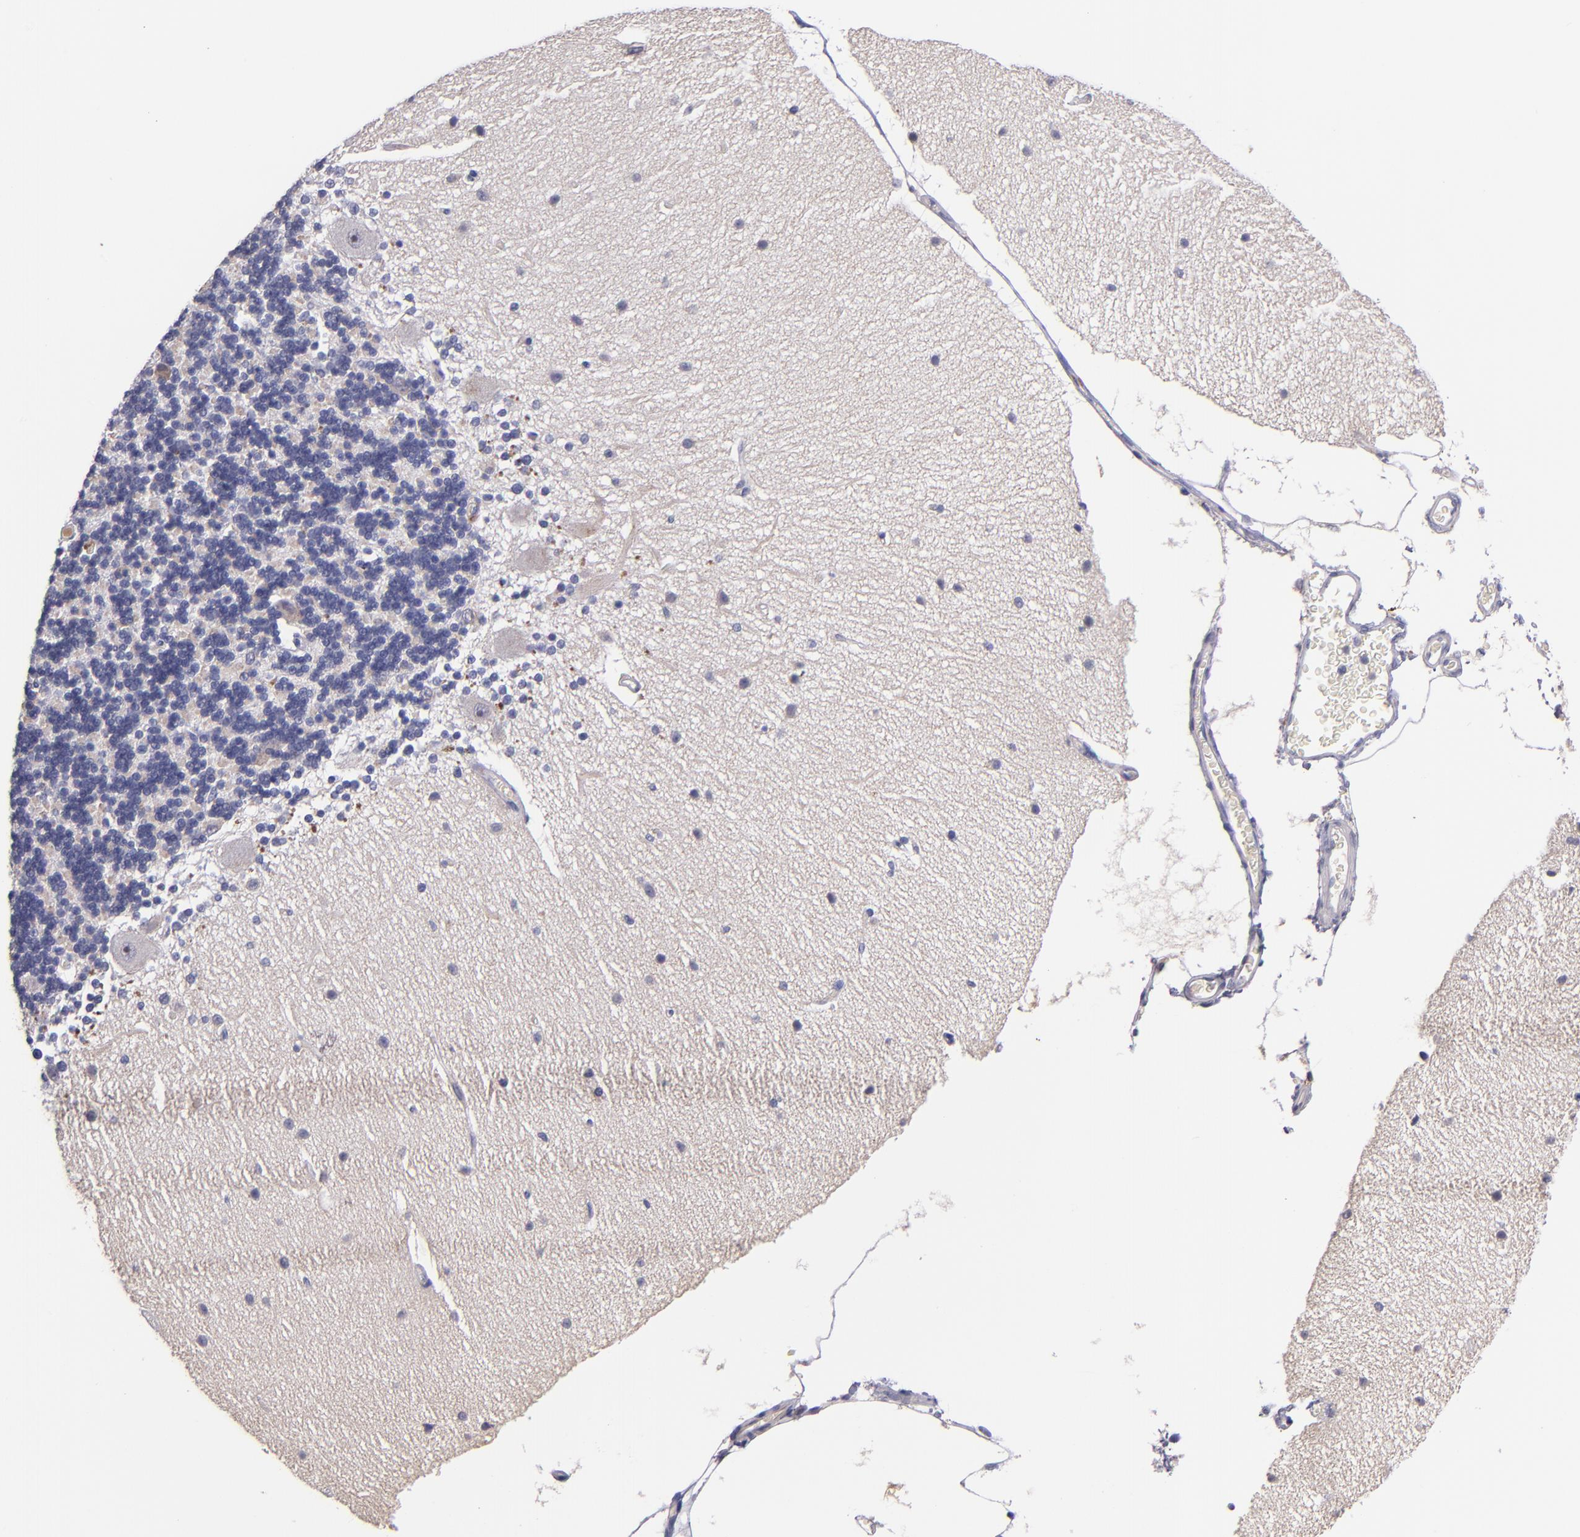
{"staining": {"intensity": "negative", "quantity": "none", "location": "none"}, "tissue": "cerebellum", "cell_type": "Cells in granular layer", "image_type": "normal", "snomed": [{"axis": "morphology", "description": "Normal tissue, NOS"}, {"axis": "topography", "description": "Cerebellum"}], "caption": "IHC photomicrograph of benign cerebellum: human cerebellum stained with DAB reveals no significant protein positivity in cells in granular layer.", "gene": "RBP4", "patient": {"sex": "female", "age": 54}}